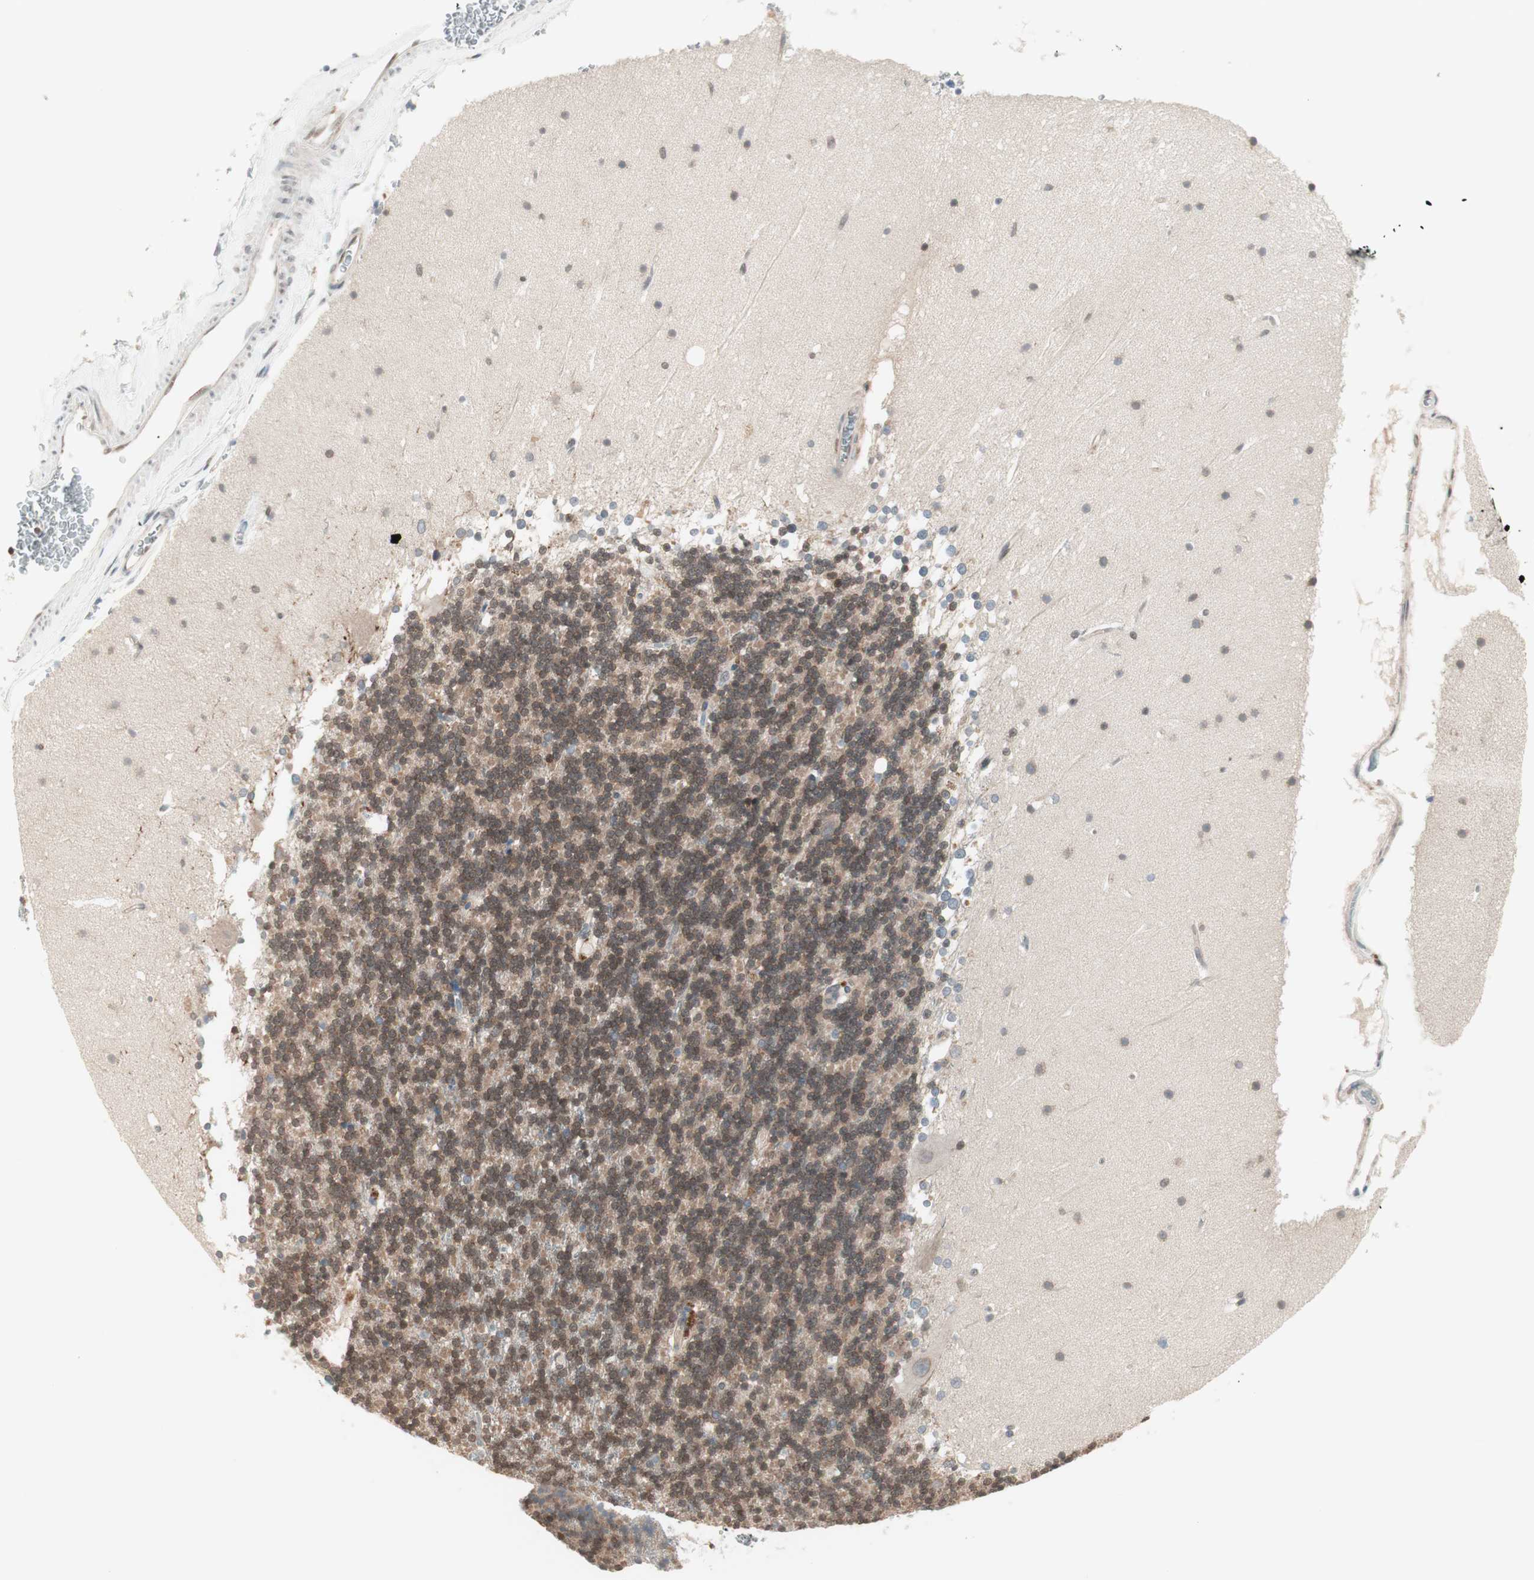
{"staining": {"intensity": "weak", "quantity": "25%-75%", "location": "nuclear"}, "tissue": "cerebellum", "cell_type": "Cells in granular layer", "image_type": "normal", "snomed": [{"axis": "morphology", "description": "Normal tissue, NOS"}, {"axis": "topography", "description": "Cerebellum"}], "caption": "Immunohistochemistry (IHC) histopathology image of benign cerebellum: human cerebellum stained using immunohistochemistry shows low levels of weak protein expression localized specifically in the nuclear of cells in granular layer, appearing as a nuclear brown color.", "gene": "UBE2I", "patient": {"sex": "female", "age": 19}}